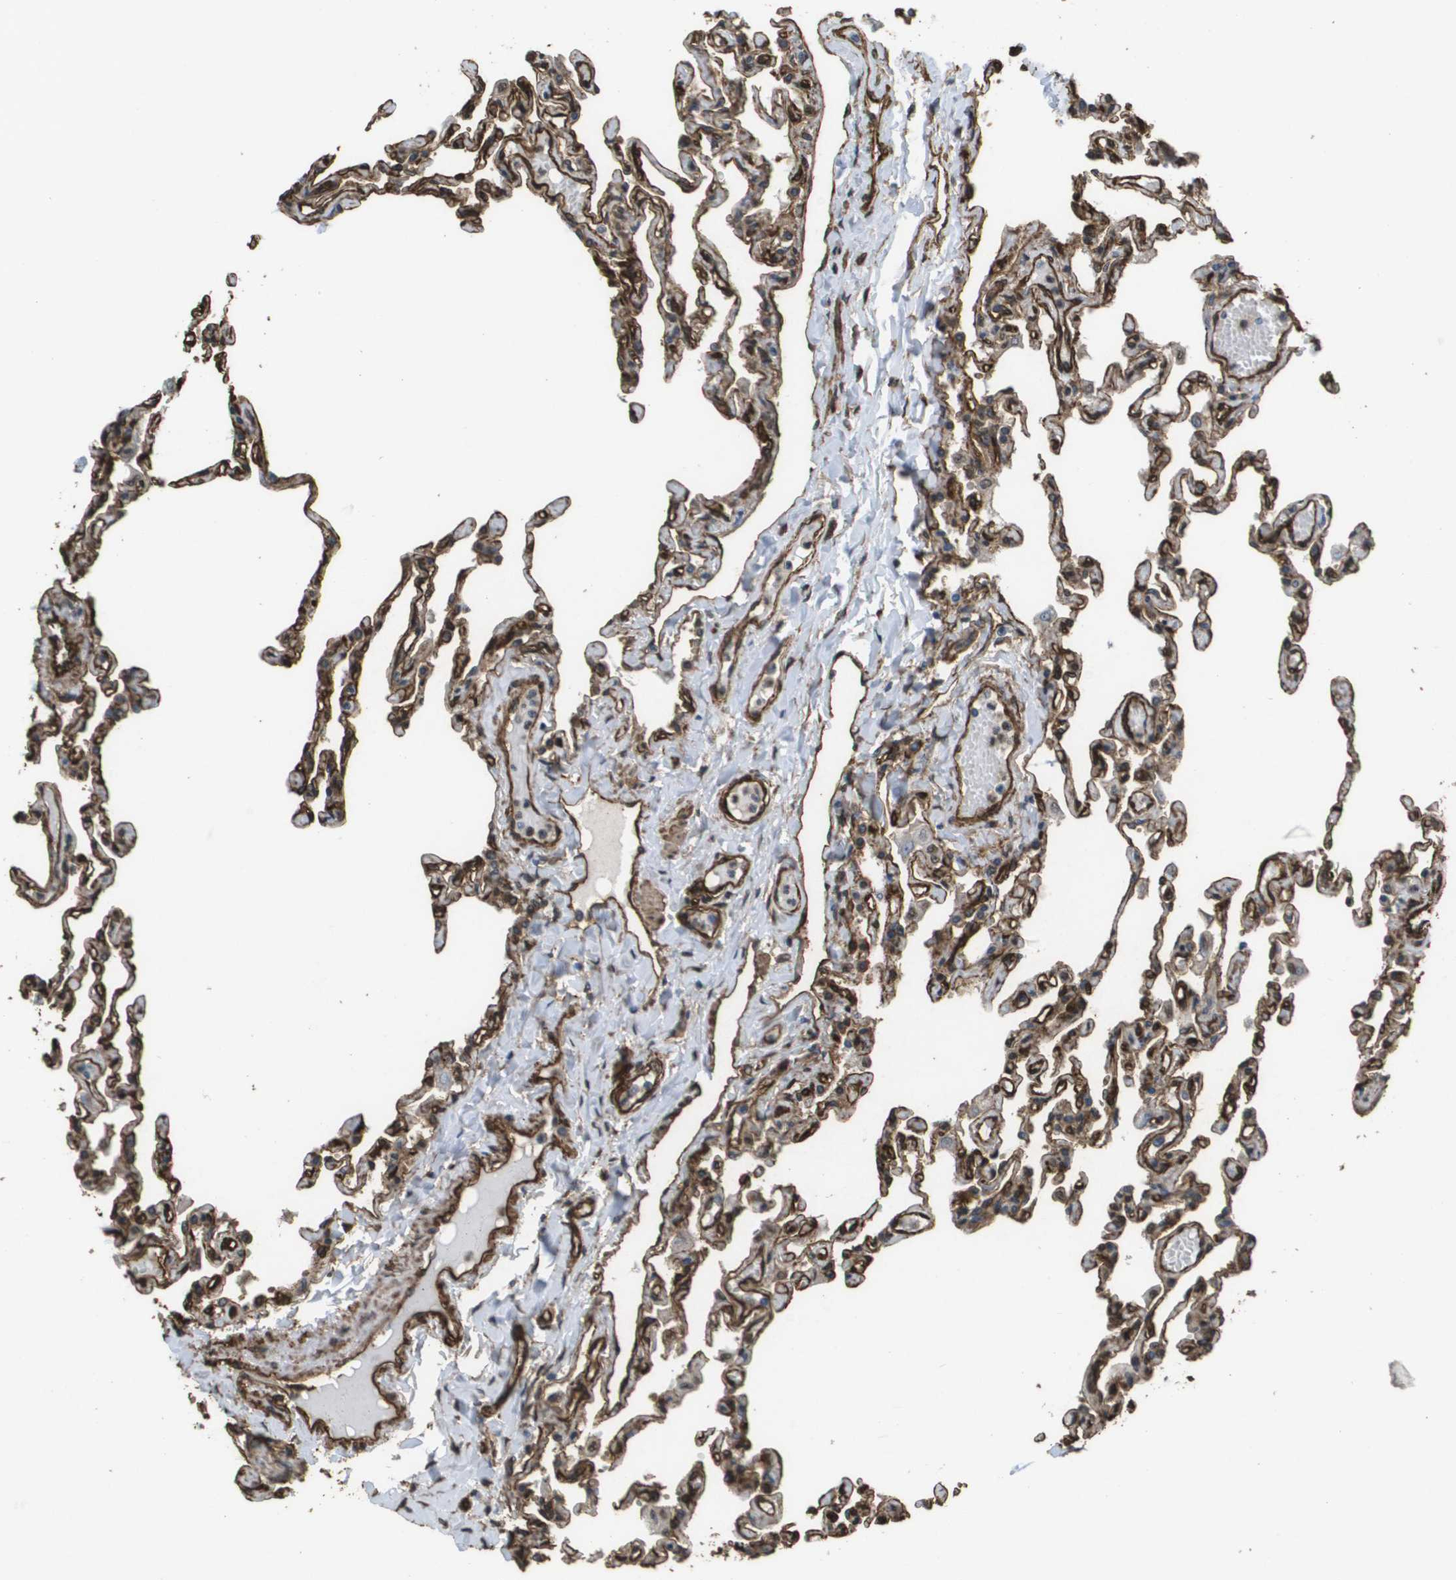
{"staining": {"intensity": "strong", "quantity": ">75%", "location": "cytoplasmic/membranous"}, "tissue": "lung", "cell_type": "Alveolar cells", "image_type": "normal", "snomed": [{"axis": "morphology", "description": "Normal tissue, NOS"}, {"axis": "topography", "description": "Lung"}], "caption": "Lung was stained to show a protein in brown. There is high levels of strong cytoplasmic/membranous expression in about >75% of alveolar cells.", "gene": "AAMP", "patient": {"sex": "male", "age": 21}}